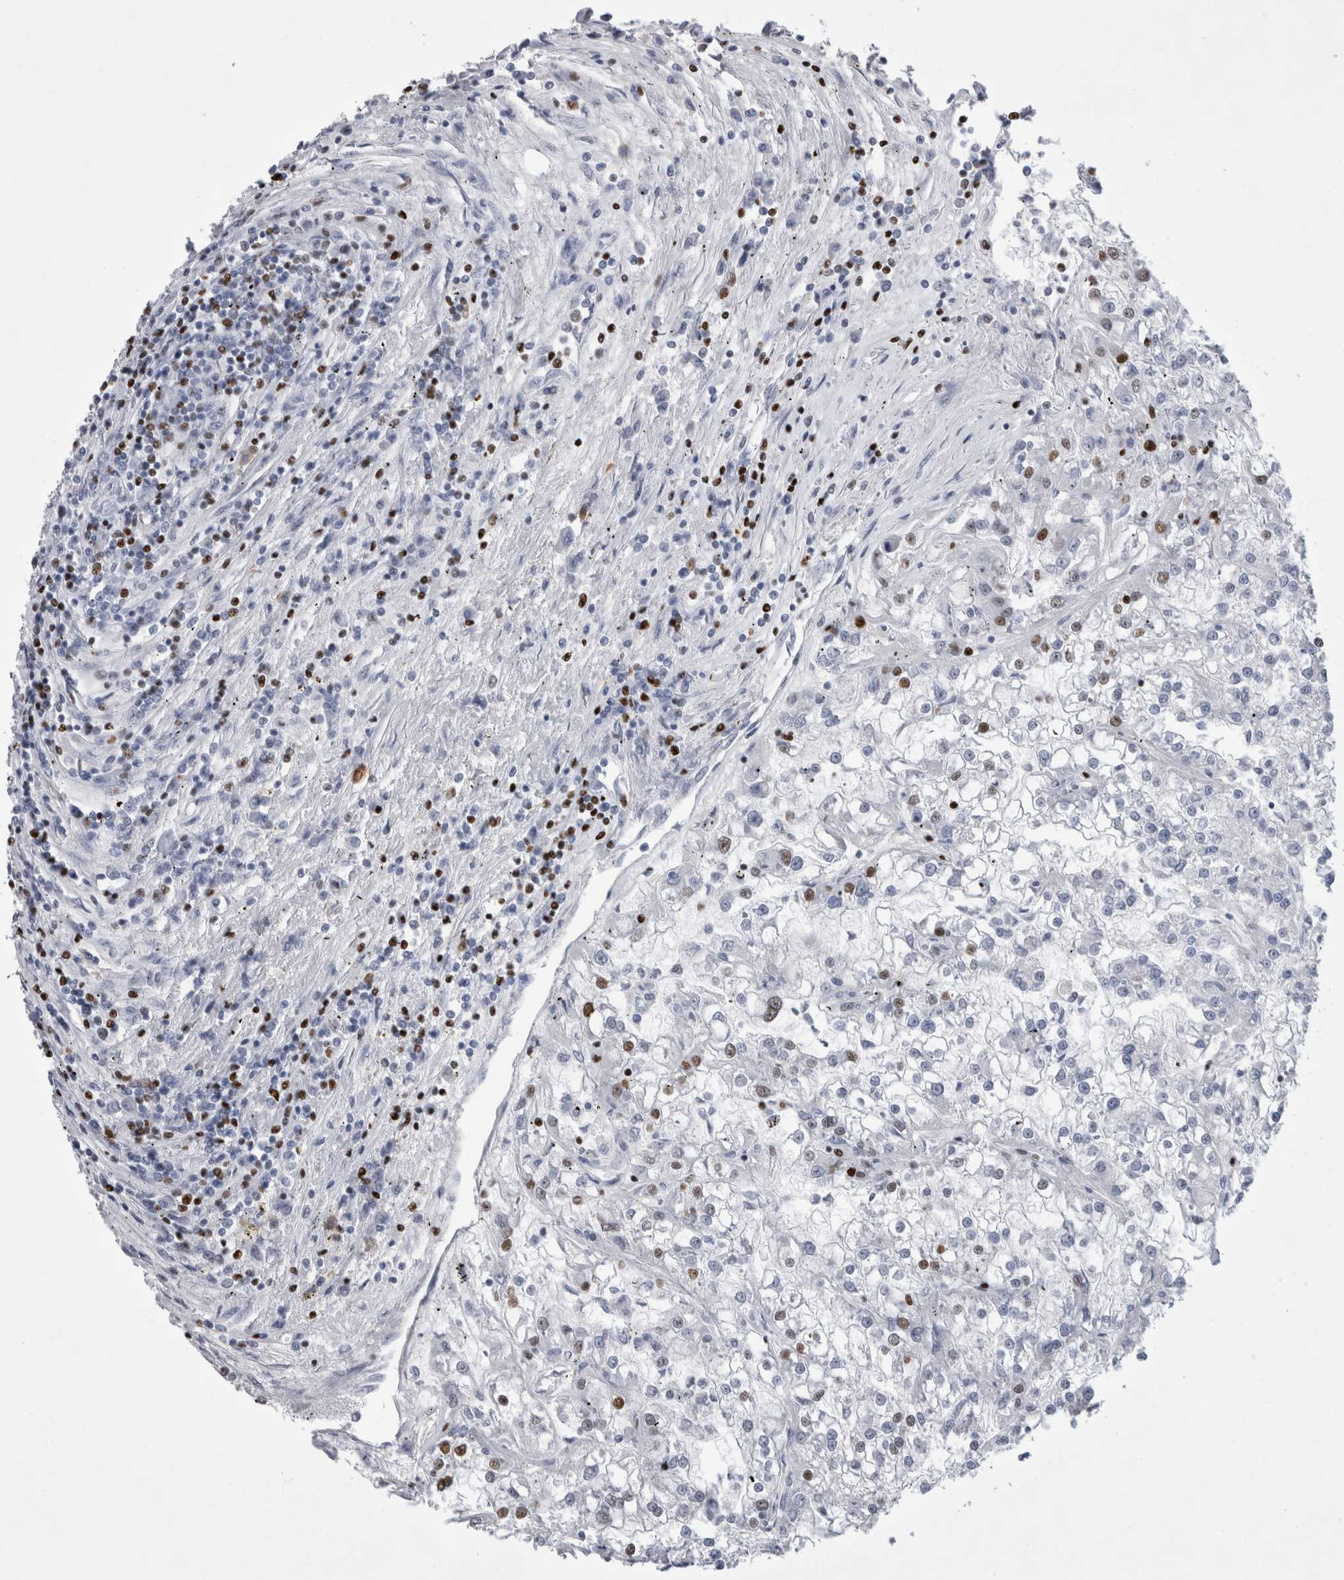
{"staining": {"intensity": "strong", "quantity": "<25%", "location": "nuclear"}, "tissue": "renal cancer", "cell_type": "Tumor cells", "image_type": "cancer", "snomed": [{"axis": "morphology", "description": "Adenocarcinoma, NOS"}, {"axis": "topography", "description": "Kidney"}], "caption": "Protein staining displays strong nuclear staining in about <25% of tumor cells in renal cancer (adenocarcinoma).", "gene": "ALPK3", "patient": {"sex": "female", "age": 52}}